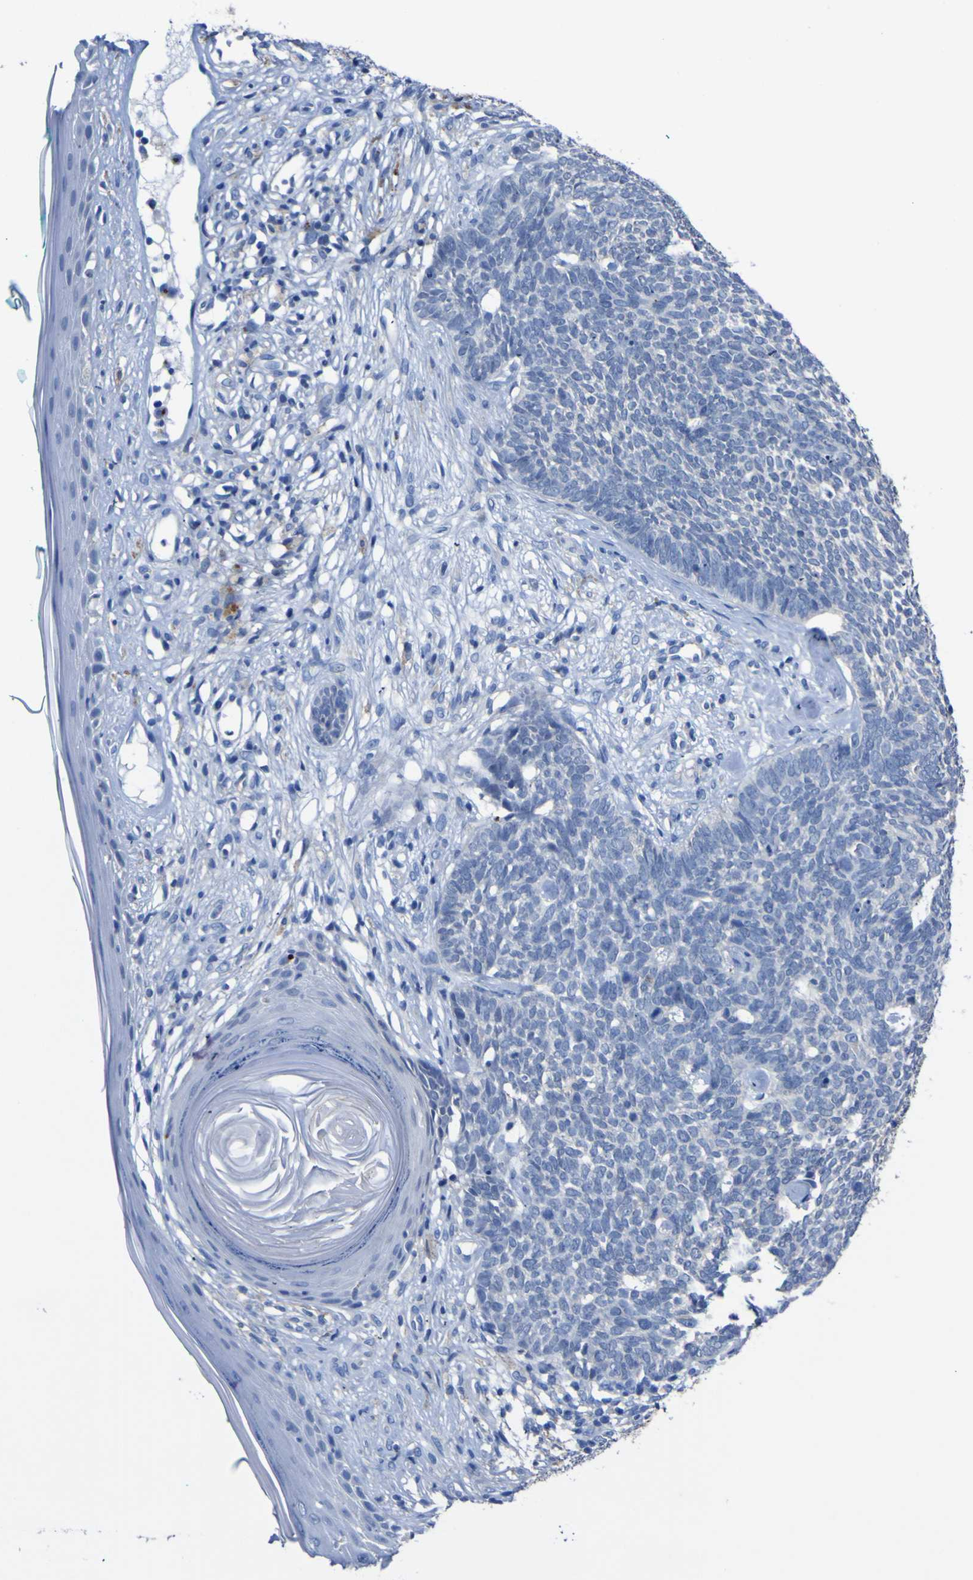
{"staining": {"intensity": "negative", "quantity": "none", "location": "none"}, "tissue": "skin cancer", "cell_type": "Tumor cells", "image_type": "cancer", "snomed": [{"axis": "morphology", "description": "Basal cell carcinoma"}, {"axis": "topography", "description": "Skin"}], "caption": "Immunohistochemistry (IHC) micrograph of neoplastic tissue: human skin basal cell carcinoma stained with DAB shows no significant protein expression in tumor cells.", "gene": "AGO4", "patient": {"sex": "female", "age": 84}}